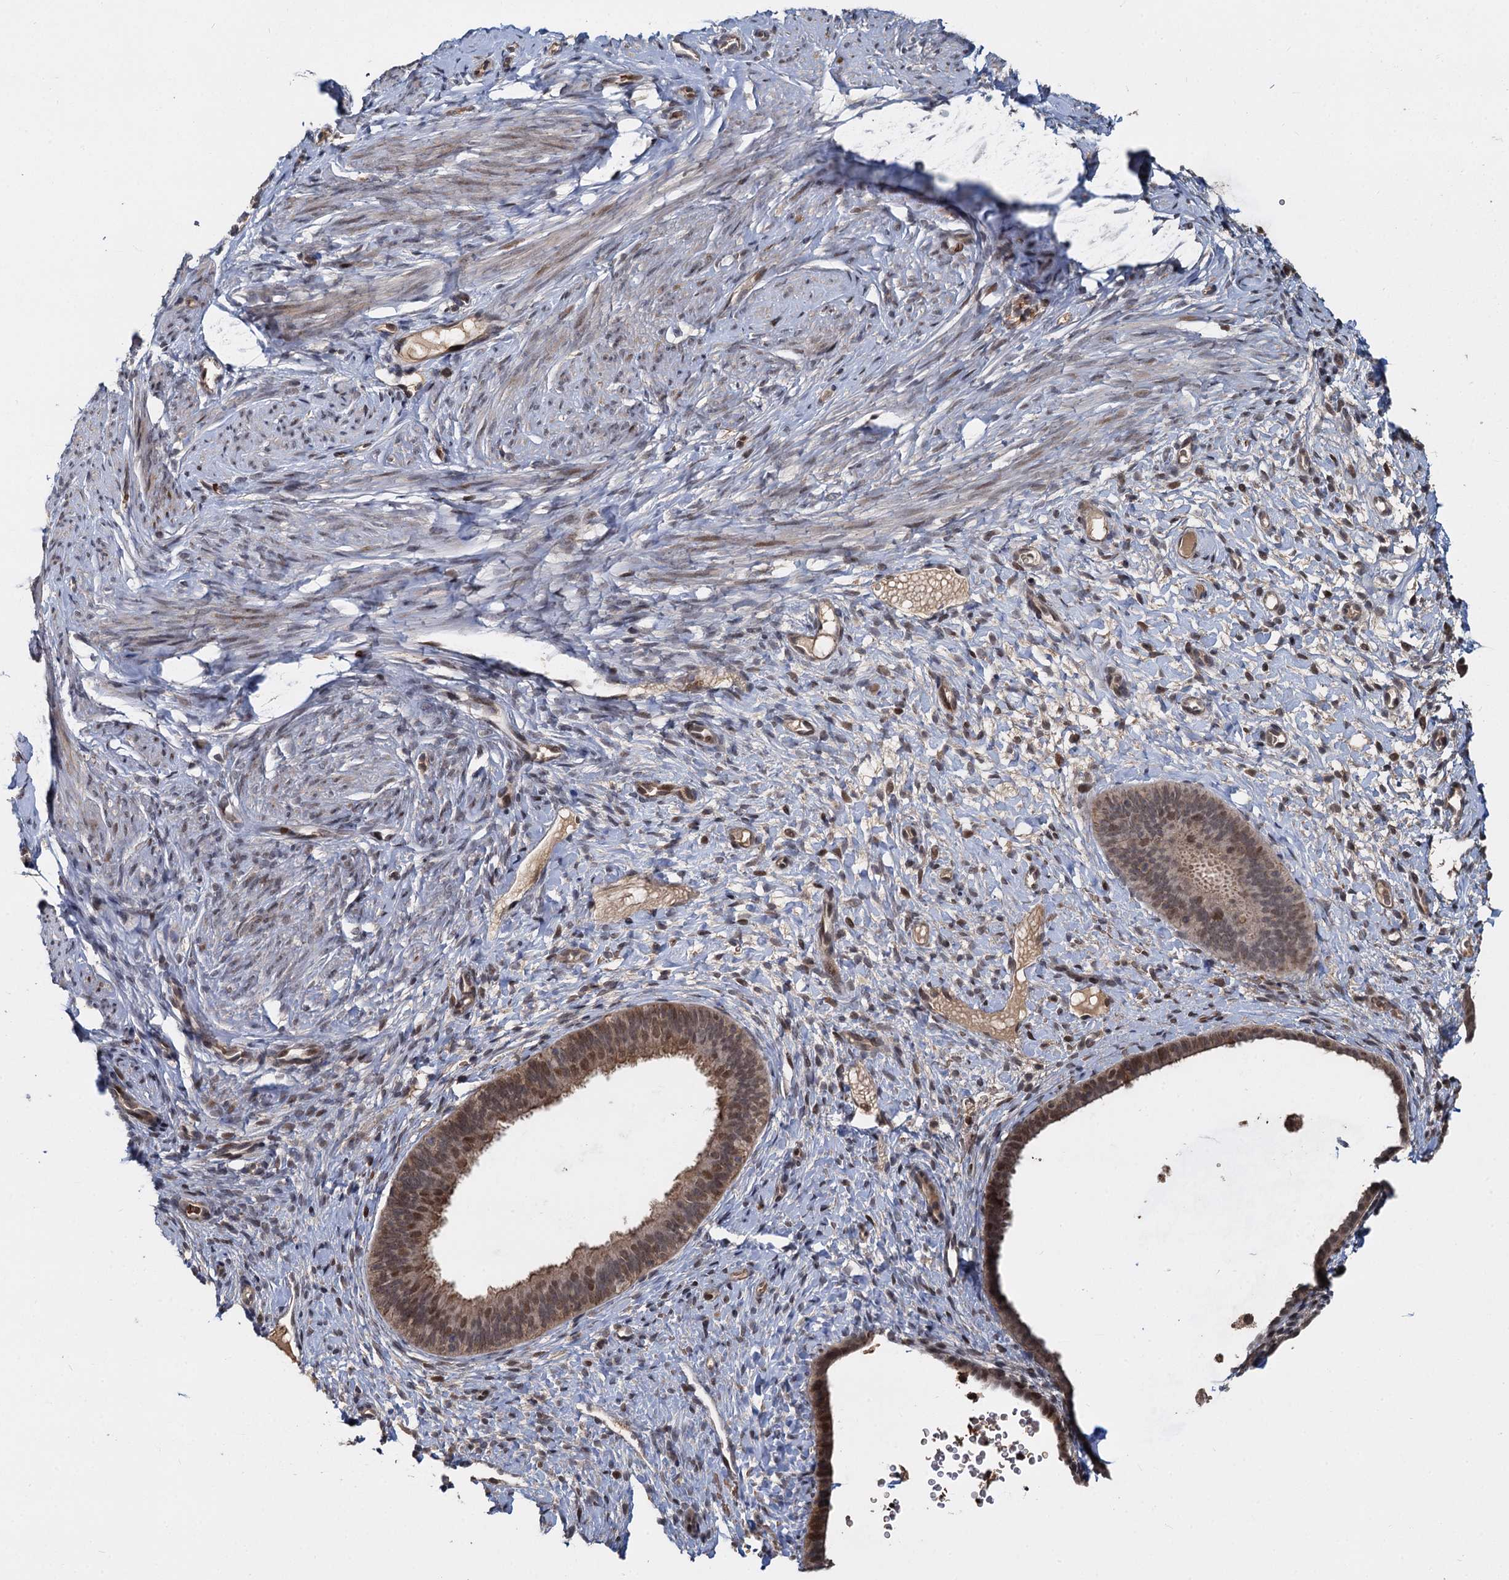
{"staining": {"intensity": "negative", "quantity": "none", "location": "none"}, "tissue": "endometrium", "cell_type": "Cells in endometrial stroma", "image_type": "normal", "snomed": [{"axis": "morphology", "description": "Normal tissue, NOS"}, {"axis": "topography", "description": "Endometrium"}], "caption": "Immunohistochemistry of normal endometrium demonstrates no expression in cells in endometrial stroma. (Brightfield microscopy of DAB (3,3'-diaminobenzidine) immunohistochemistry (IHC) at high magnification).", "gene": "FANCI", "patient": {"sex": "female", "age": 65}}